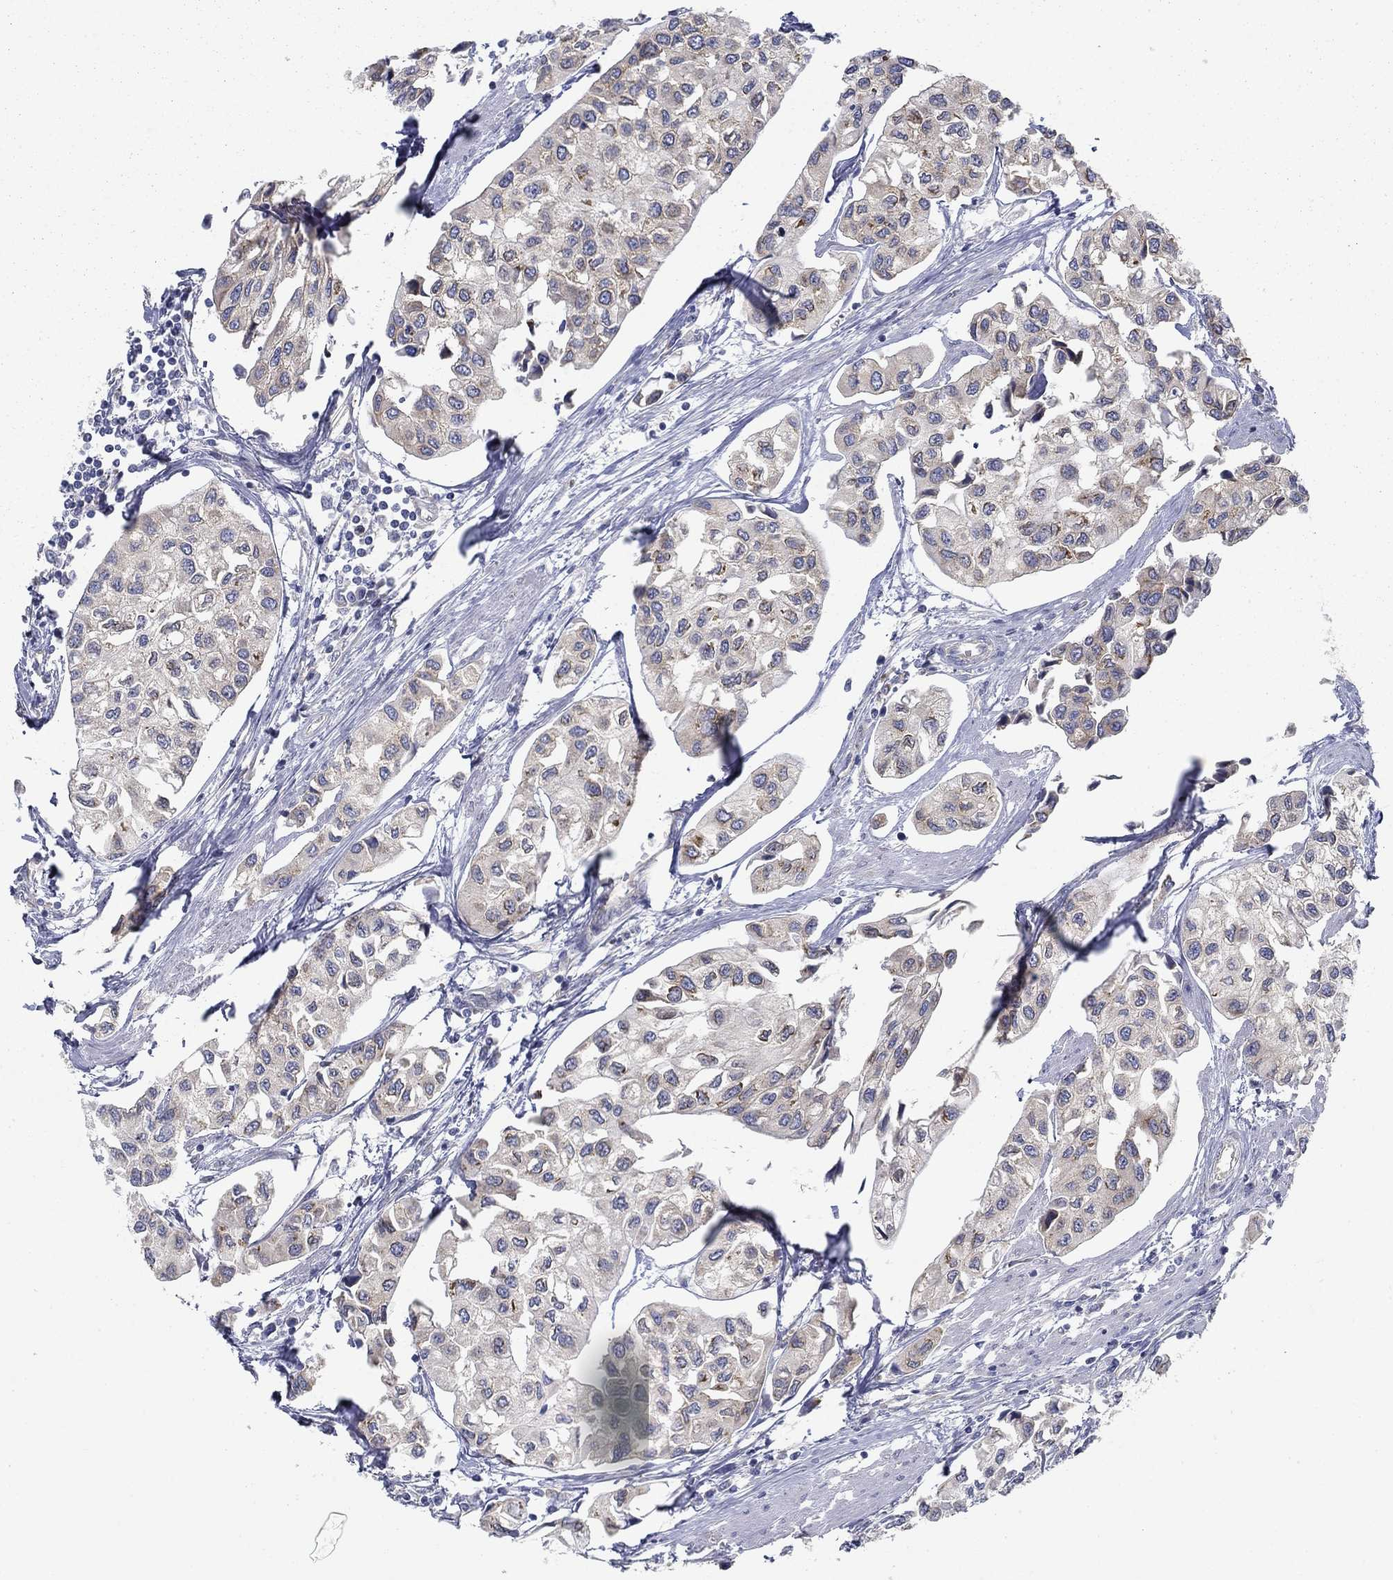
{"staining": {"intensity": "negative", "quantity": "none", "location": "none"}, "tissue": "urothelial cancer", "cell_type": "Tumor cells", "image_type": "cancer", "snomed": [{"axis": "morphology", "description": "Urothelial carcinoma, High grade"}, {"axis": "topography", "description": "Urinary bladder"}], "caption": "This photomicrograph is of urothelial cancer stained with IHC to label a protein in brown with the nuclei are counter-stained blue. There is no staining in tumor cells.", "gene": "FXR1", "patient": {"sex": "male", "age": 73}}